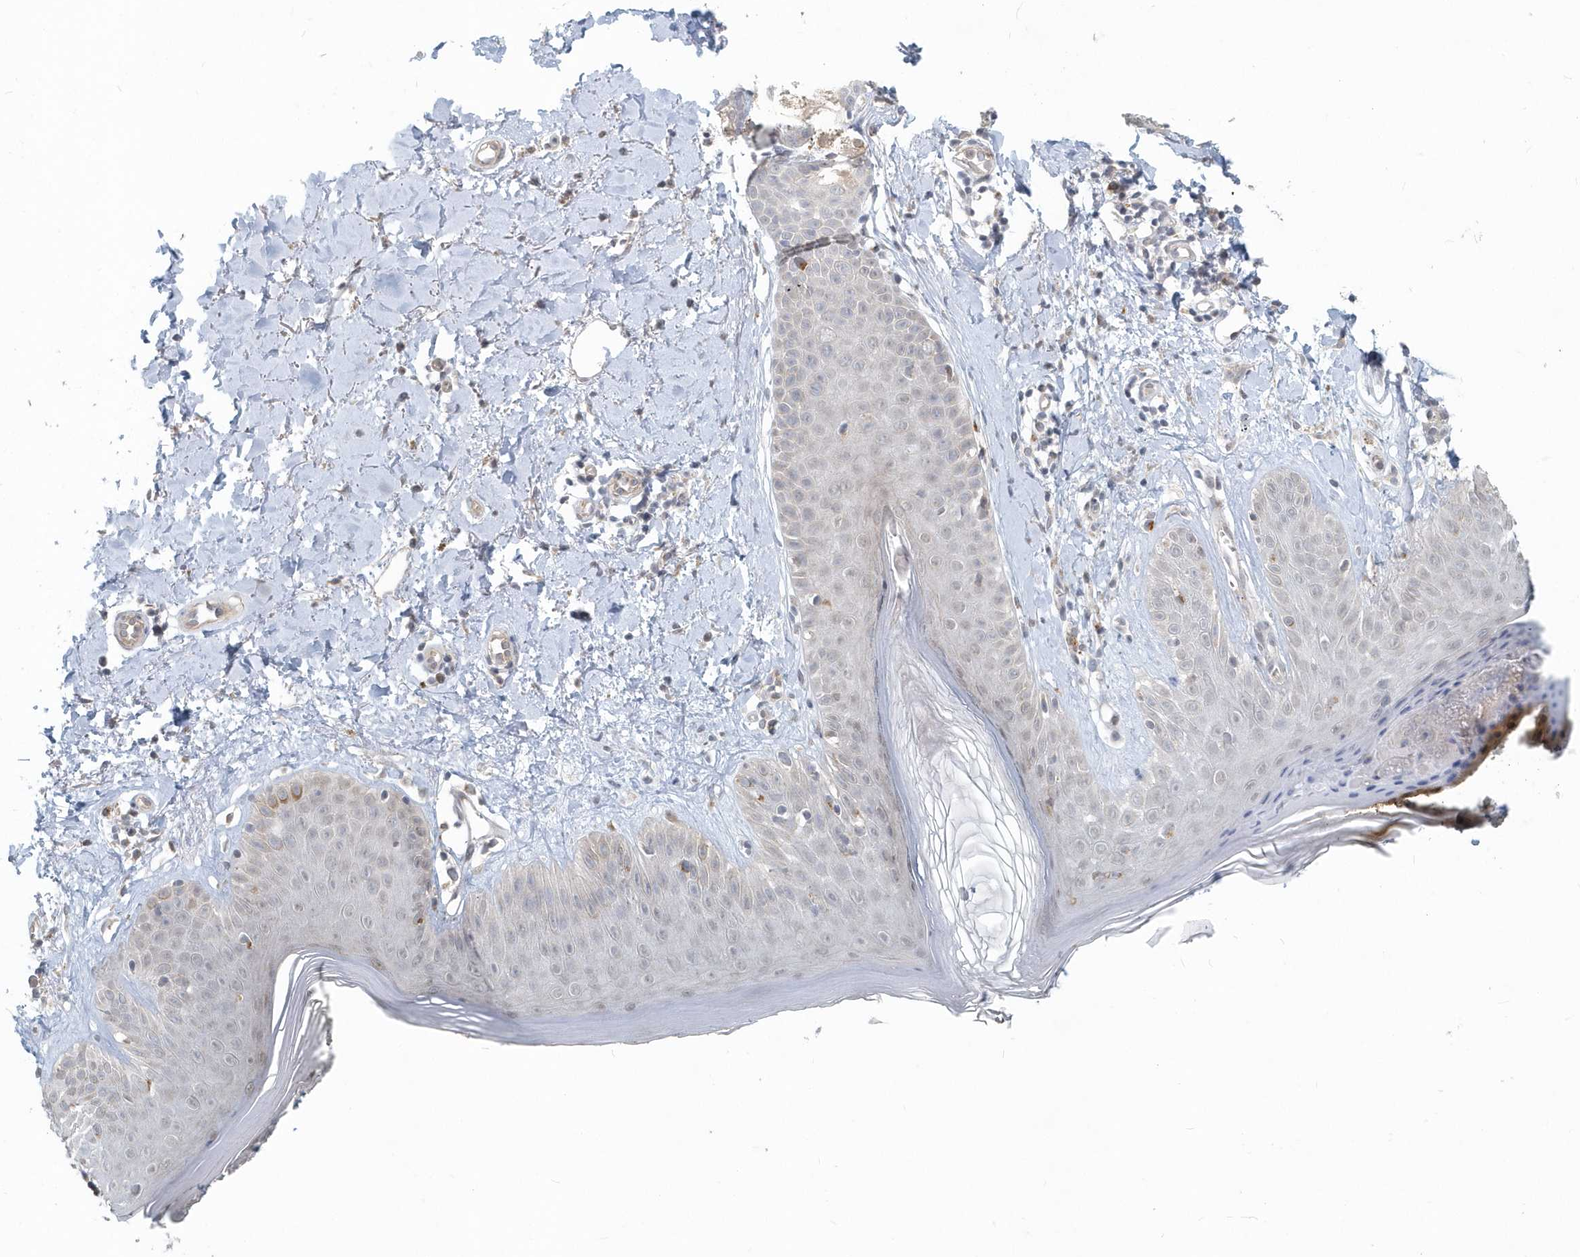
{"staining": {"intensity": "negative", "quantity": "none", "location": "none"}, "tissue": "skin", "cell_type": "Fibroblasts", "image_type": "normal", "snomed": [{"axis": "morphology", "description": "Normal tissue, NOS"}, {"axis": "topography", "description": "Skin"}], "caption": "Immunohistochemistry image of unremarkable skin stained for a protein (brown), which shows no positivity in fibroblasts. (IHC, brightfield microscopy, high magnification).", "gene": "NAPB", "patient": {"sex": "female", "age": 64}}